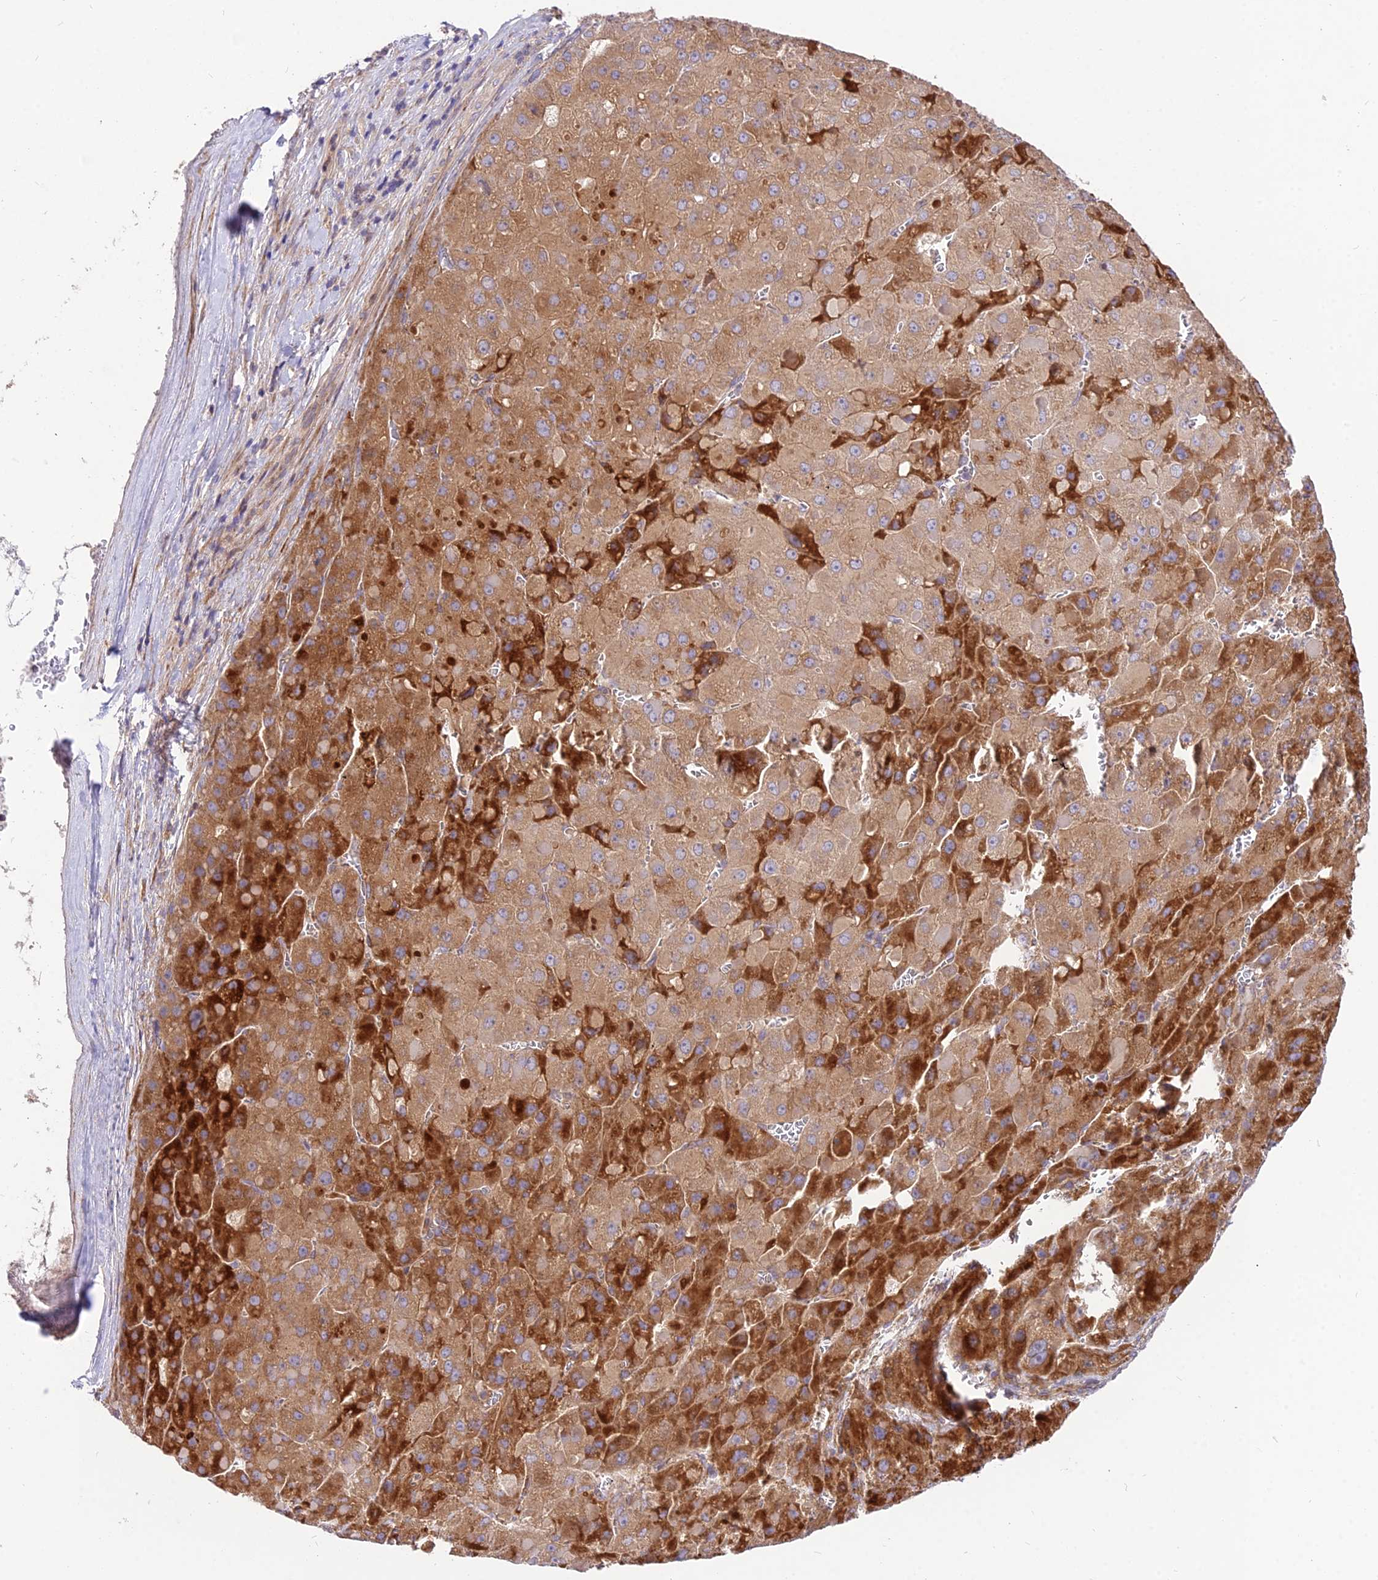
{"staining": {"intensity": "strong", "quantity": "25%-75%", "location": "cytoplasmic/membranous"}, "tissue": "liver cancer", "cell_type": "Tumor cells", "image_type": "cancer", "snomed": [{"axis": "morphology", "description": "Carcinoma, Hepatocellular, NOS"}, {"axis": "topography", "description": "Liver"}], "caption": "A histopathology image of liver hepatocellular carcinoma stained for a protein demonstrates strong cytoplasmic/membranous brown staining in tumor cells.", "gene": "ROCK1", "patient": {"sex": "female", "age": 73}}